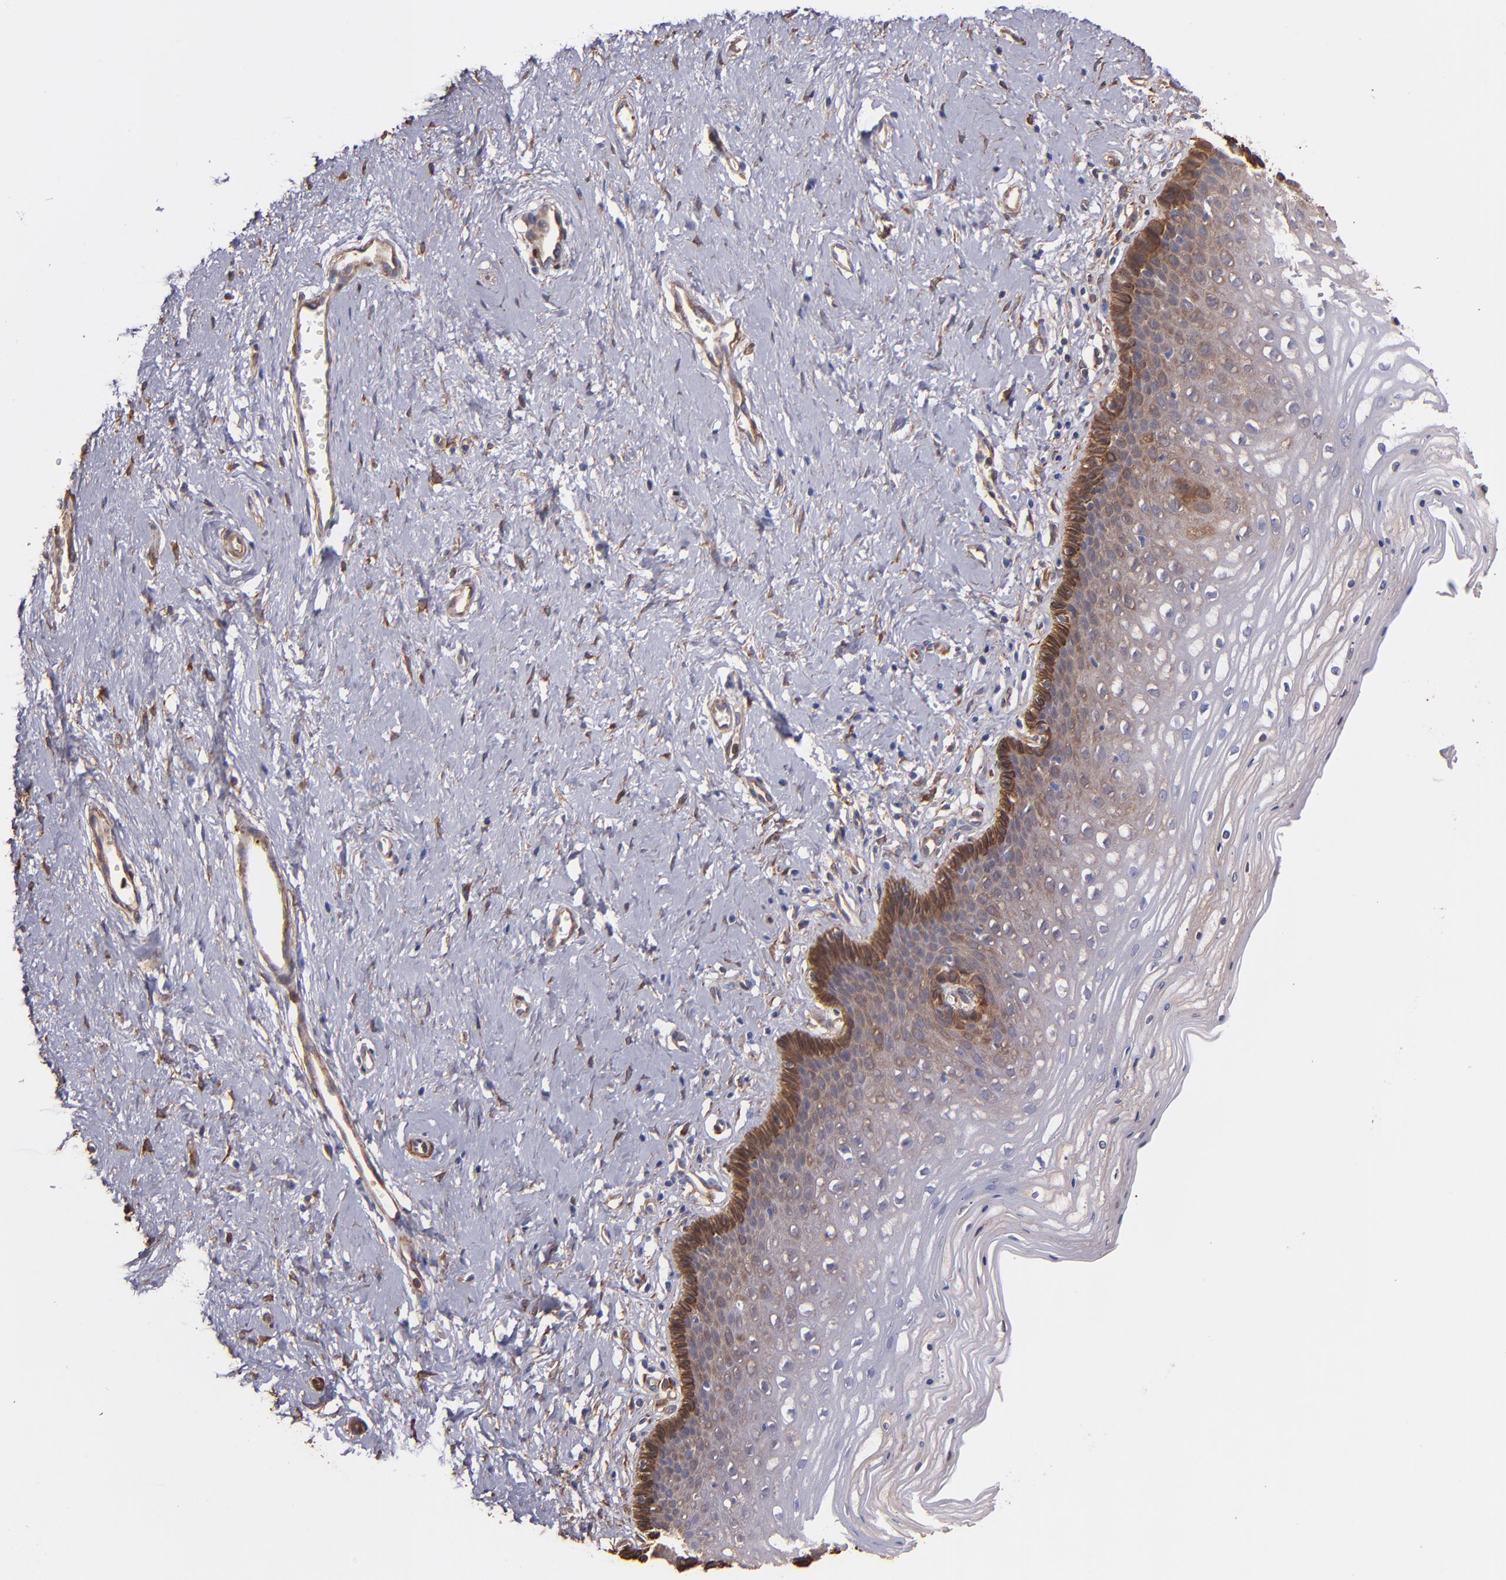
{"staining": {"intensity": "moderate", "quantity": "25%-75%", "location": "cytoplasmic/membranous"}, "tissue": "cervix", "cell_type": "Glandular cells", "image_type": "normal", "snomed": [{"axis": "morphology", "description": "Normal tissue, NOS"}, {"axis": "topography", "description": "Cervix"}], "caption": "Protein staining of unremarkable cervix reveals moderate cytoplasmic/membranous positivity in approximately 25%-75% of glandular cells. (DAB (3,3'-diaminobenzidine) IHC with brightfield microscopy, high magnification).", "gene": "VCL", "patient": {"sex": "female", "age": 39}}